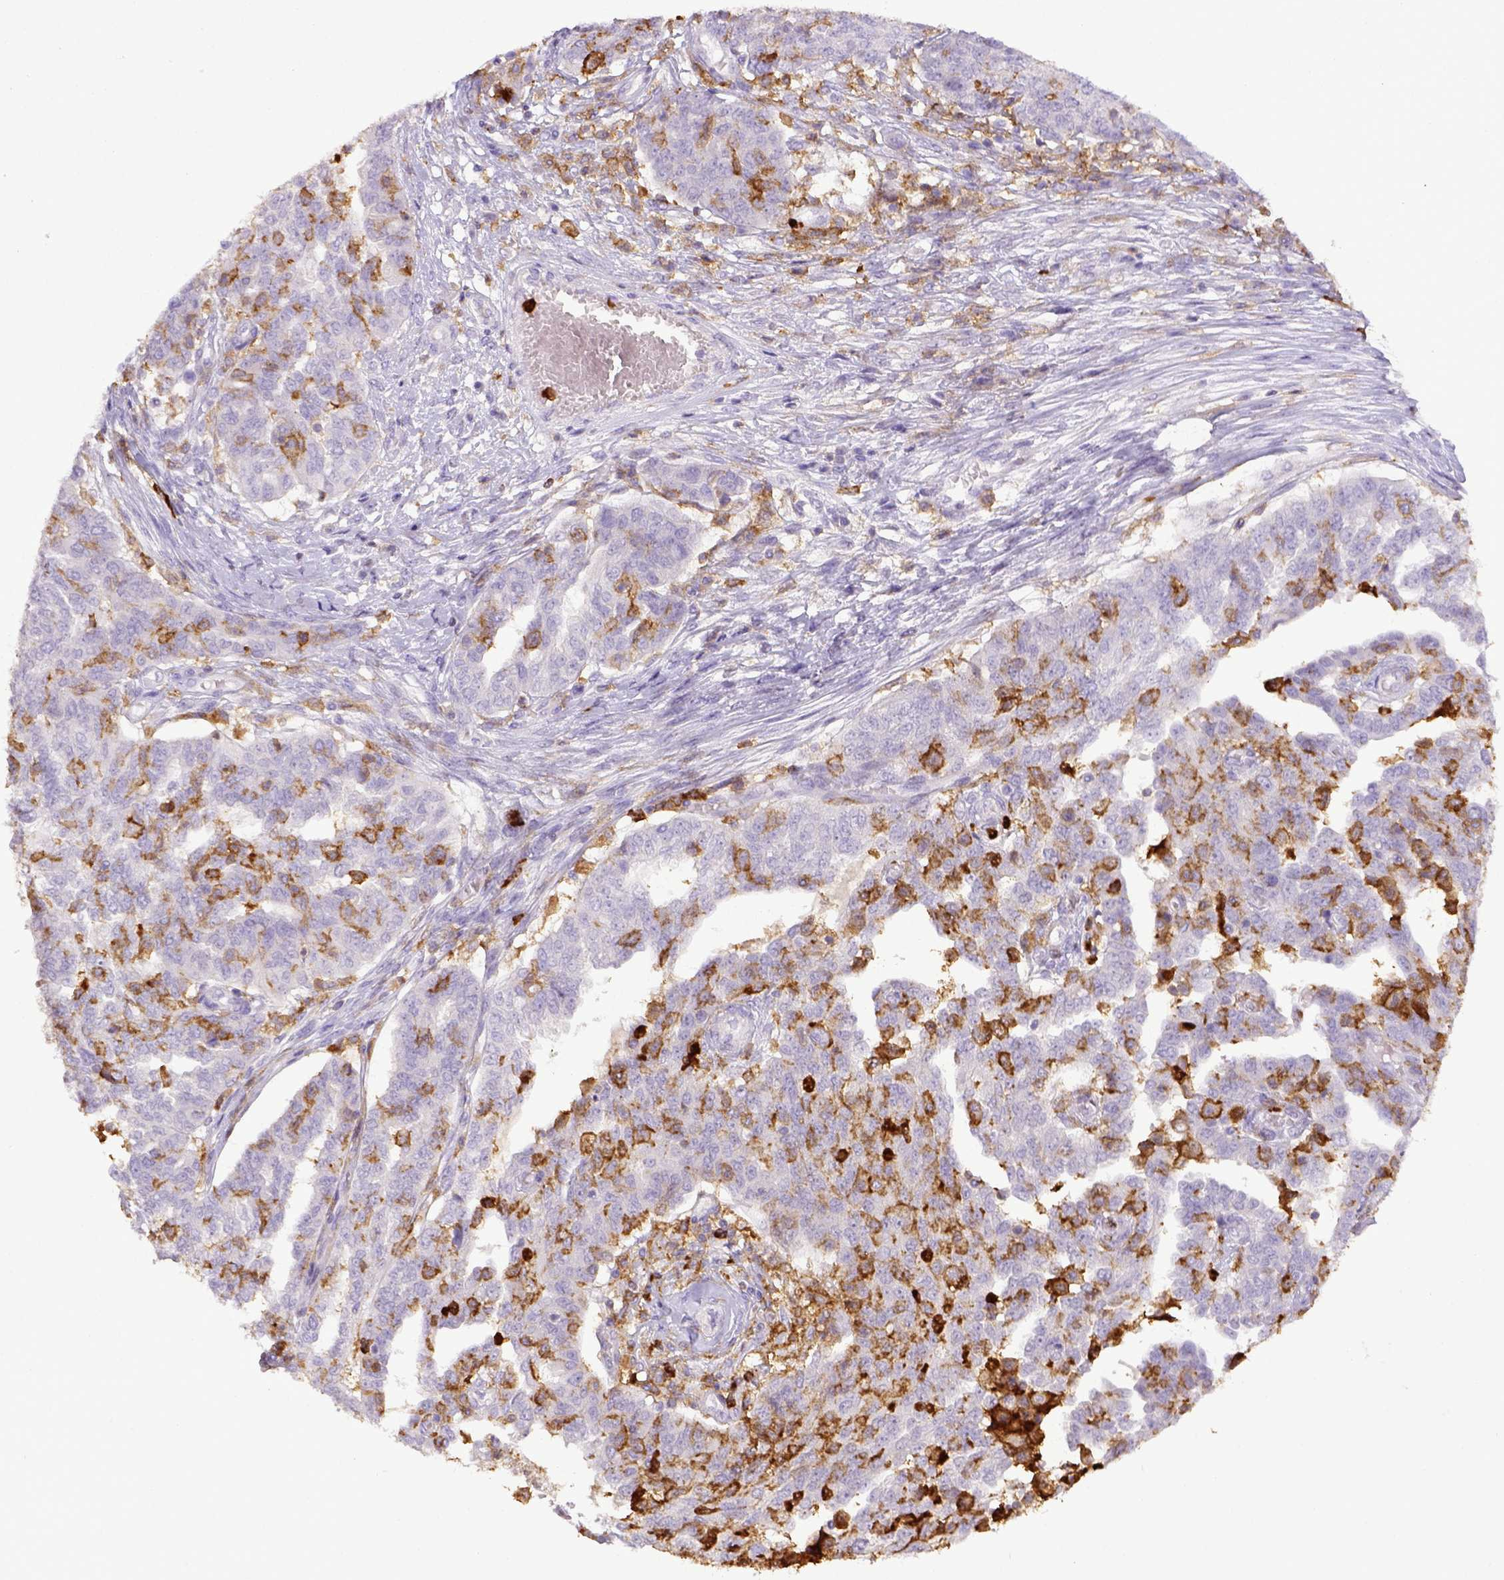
{"staining": {"intensity": "negative", "quantity": "none", "location": "none"}, "tissue": "ovarian cancer", "cell_type": "Tumor cells", "image_type": "cancer", "snomed": [{"axis": "morphology", "description": "Cystadenocarcinoma, serous, NOS"}, {"axis": "topography", "description": "Ovary"}], "caption": "There is no significant expression in tumor cells of ovarian serous cystadenocarcinoma.", "gene": "ITGAM", "patient": {"sex": "female", "age": 67}}